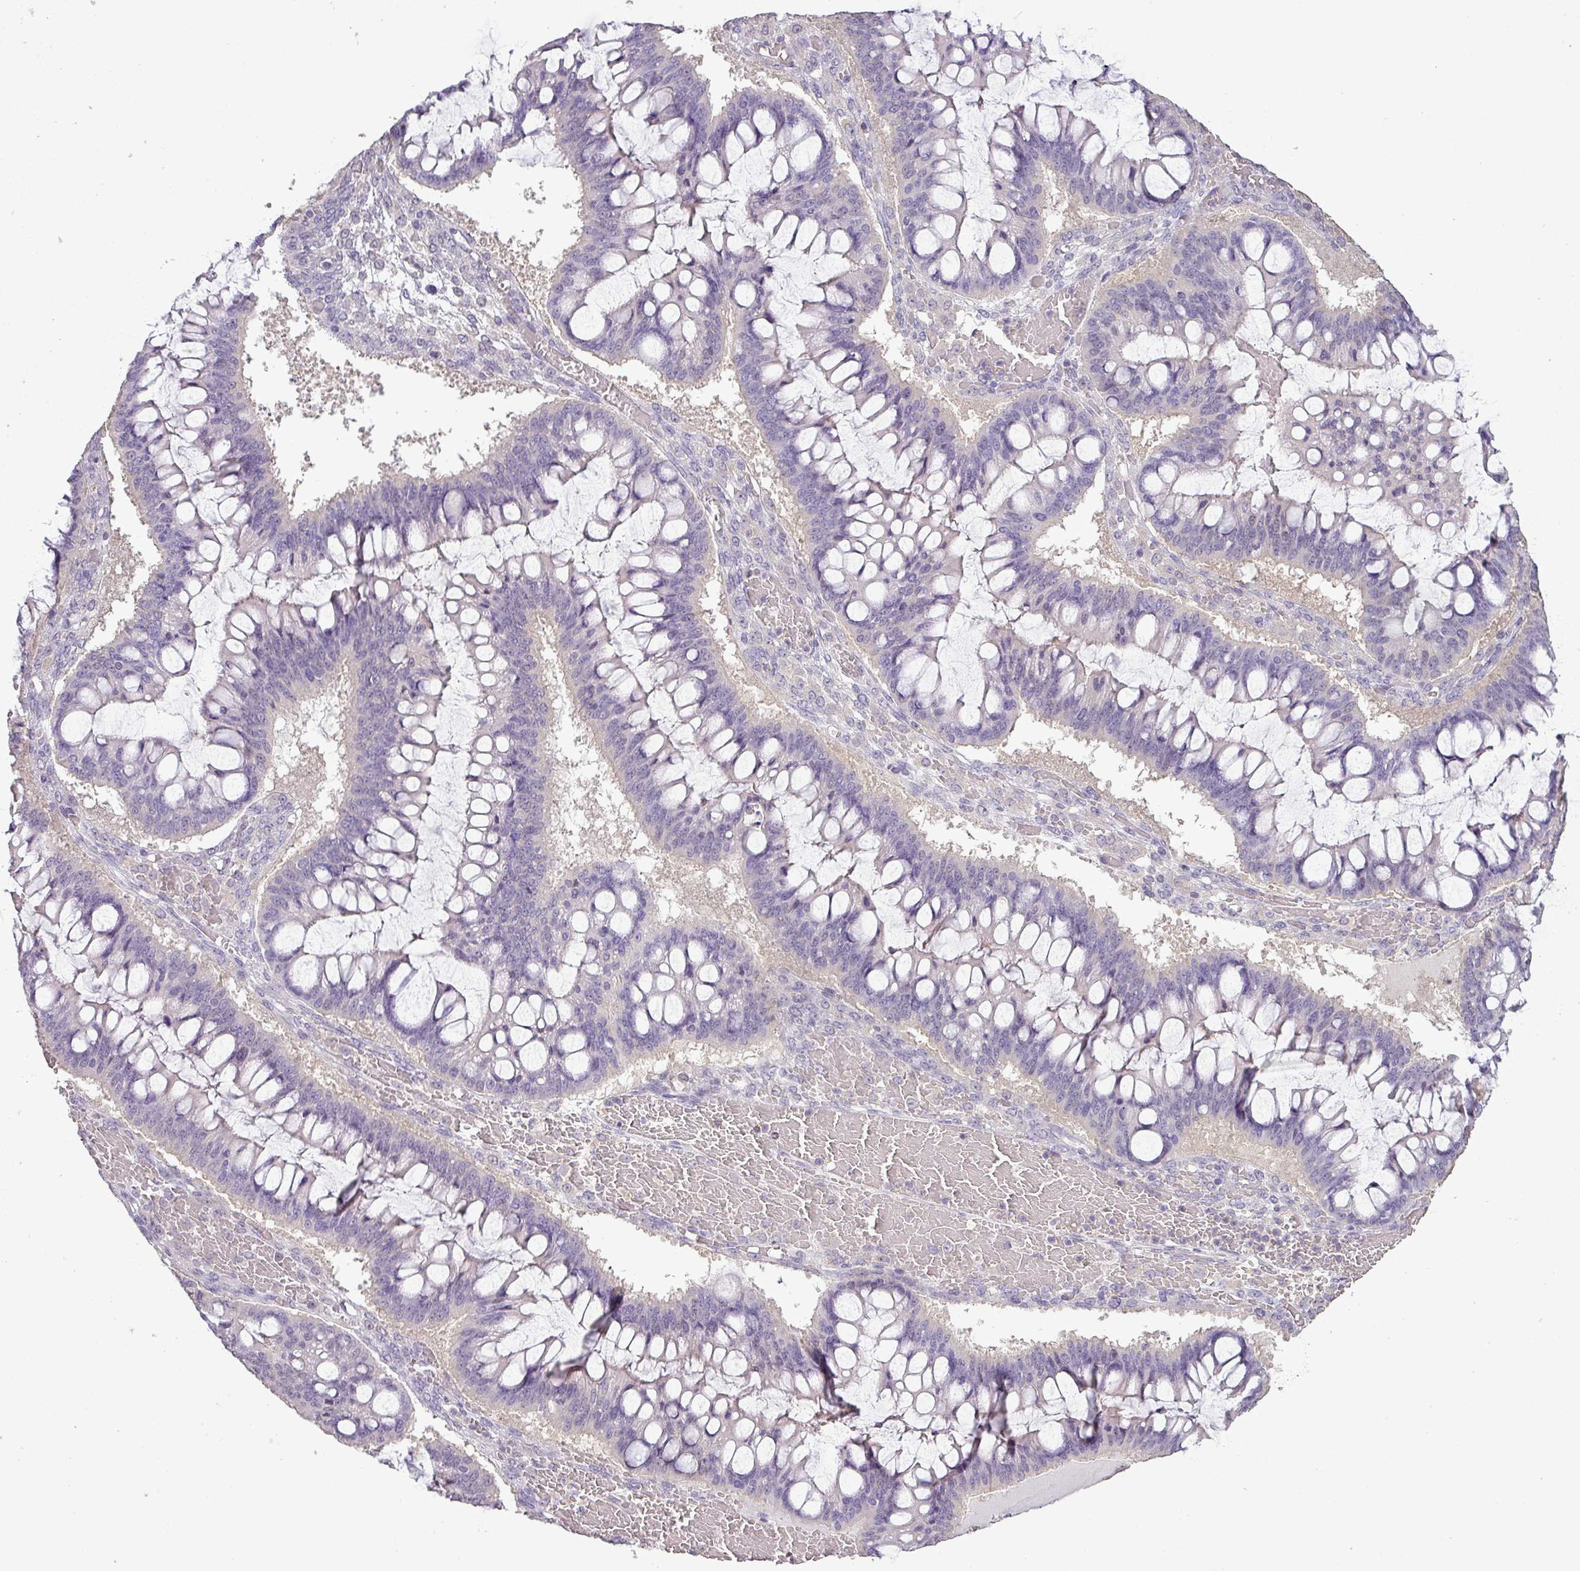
{"staining": {"intensity": "negative", "quantity": "none", "location": "none"}, "tissue": "ovarian cancer", "cell_type": "Tumor cells", "image_type": "cancer", "snomed": [{"axis": "morphology", "description": "Cystadenocarcinoma, mucinous, NOS"}, {"axis": "topography", "description": "Ovary"}], "caption": "High magnification brightfield microscopy of ovarian mucinous cystadenocarcinoma stained with DAB (3,3'-diaminobenzidine) (brown) and counterstained with hematoxylin (blue): tumor cells show no significant positivity.", "gene": "LY9", "patient": {"sex": "female", "age": 73}}